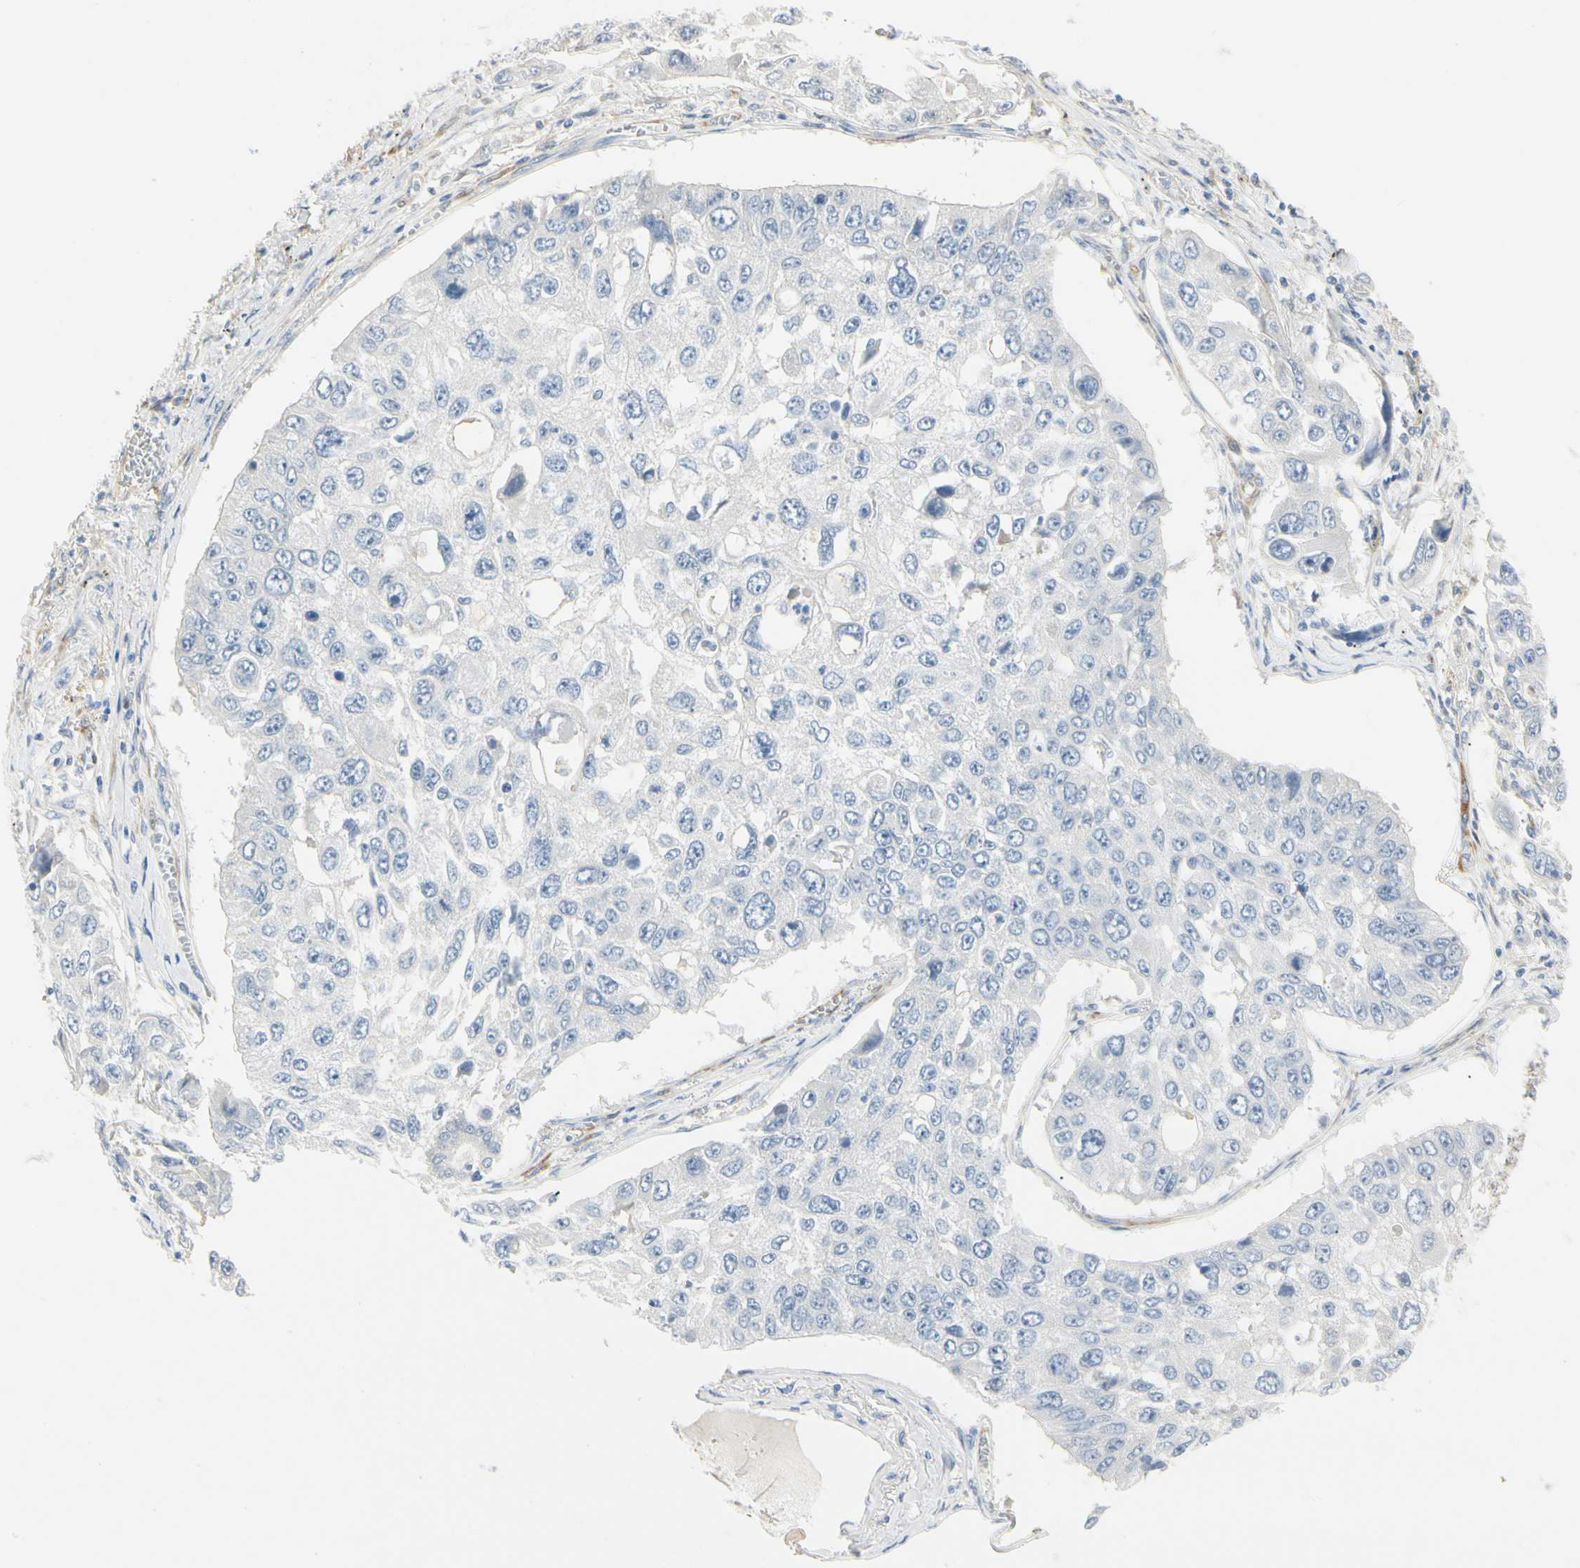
{"staining": {"intensity": "negative", "quantity": "none", "location": "none"}, "tissue": "lung cancer", "cell_type": "Tumor cells", "image_type": "cancer", "snomed": [{"axis": "morphology", "description": "Squamous cell carcinoma, NOS"}, {"axis": "topography", "description": "Lung"}], "caption": "Immunohistochemistry of squamous cell carcinoma (lung) exhibits no positivity in tumor cells.", "gene": "AMPH", "patient": {"sex": "male", "age": 71}}